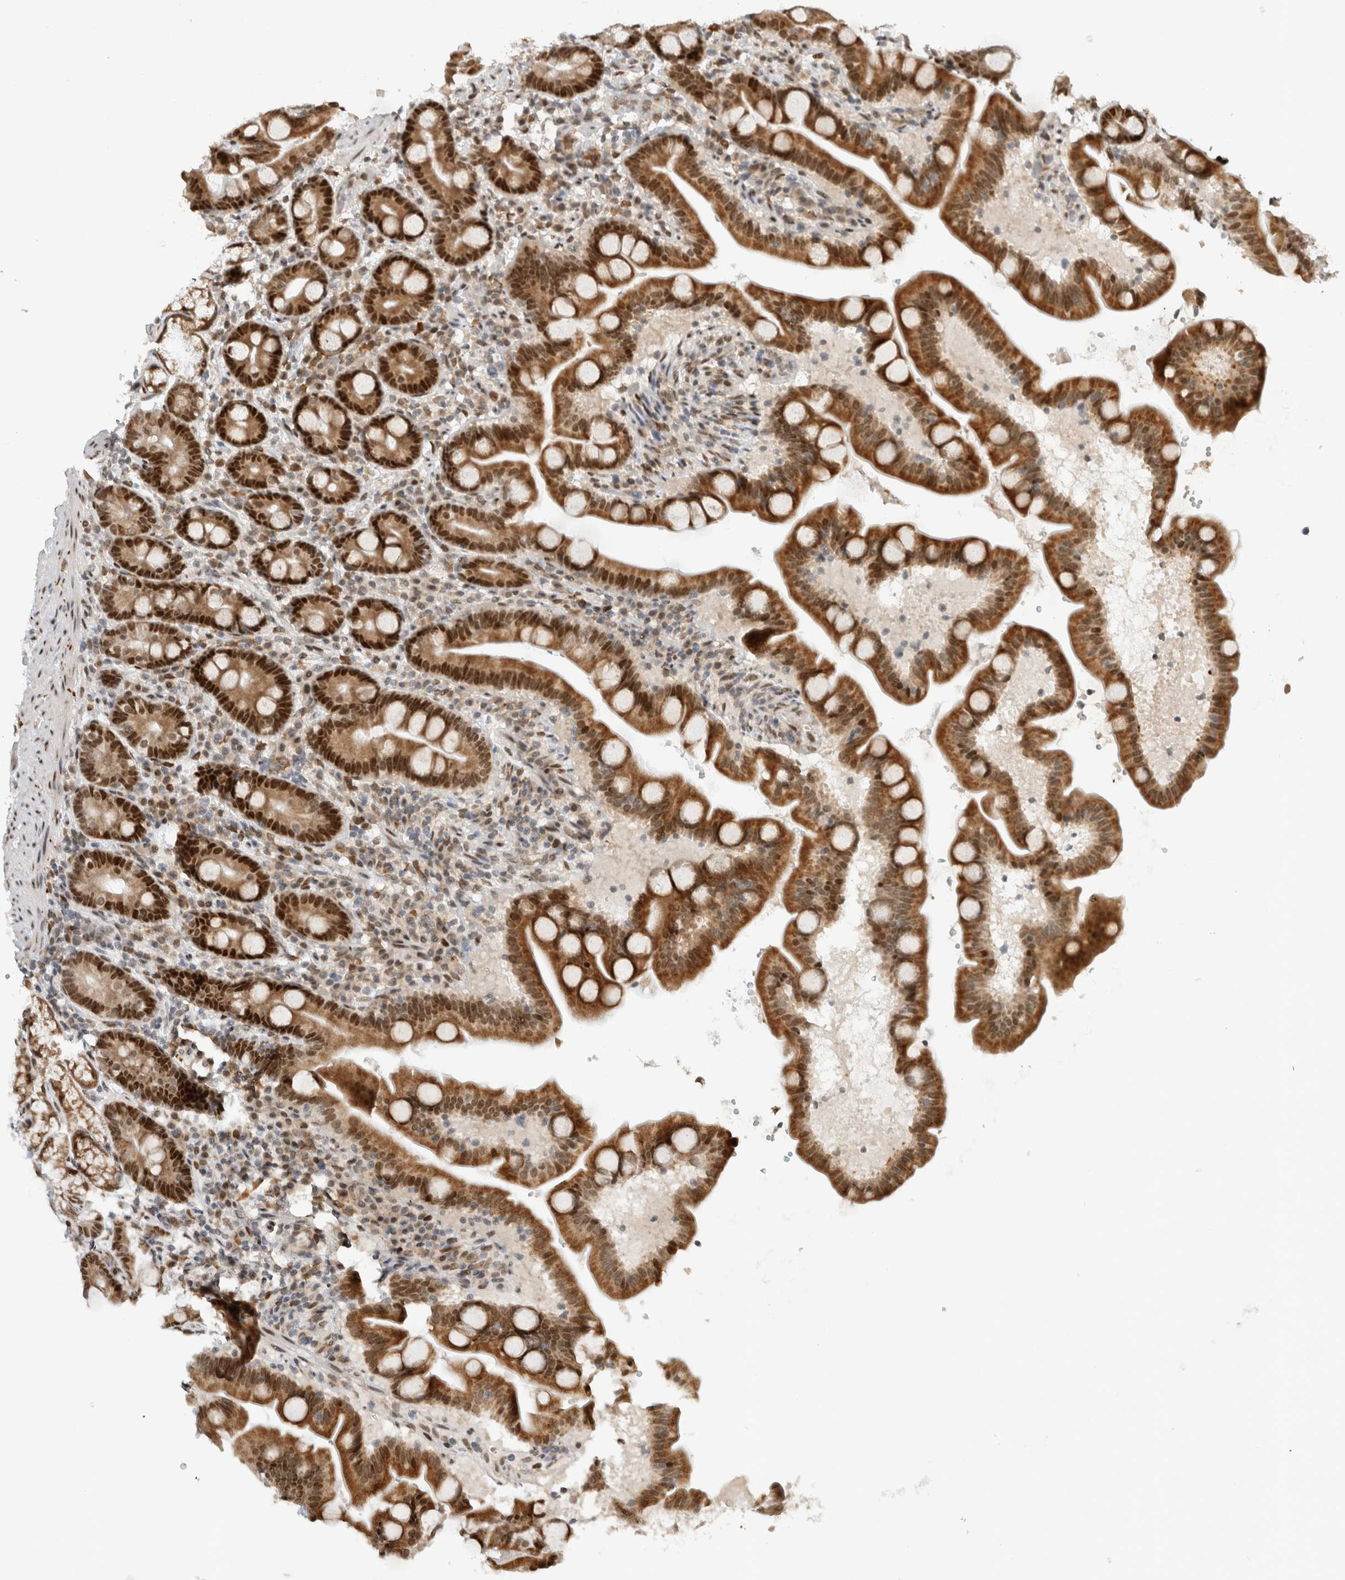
{"staining": {"intensity": "moderate", "quantity": ">75%", "location": "cytoplasmic/membranous,nuclear"}, "tissue": "duodenum", "cell_type": "Glandular cells", "image_type": "normal", "snomed": [{"axis": "morphology", "description": "Normal tissue, NOS"}, {"axis": "topography", "description": "Duodenum"}], "caption": "Duodenum stained with DAB (3,3'-diaminobenzidine) IHC demonstrates medium levels of moderate cytoplasmic/membranous,nuclear staining in about >75% of glandular cells. (IHC, brightfield microscopy, high magnification).", "gene": "HNRNPR", "patient": {"sex": "male", "age": 54}}